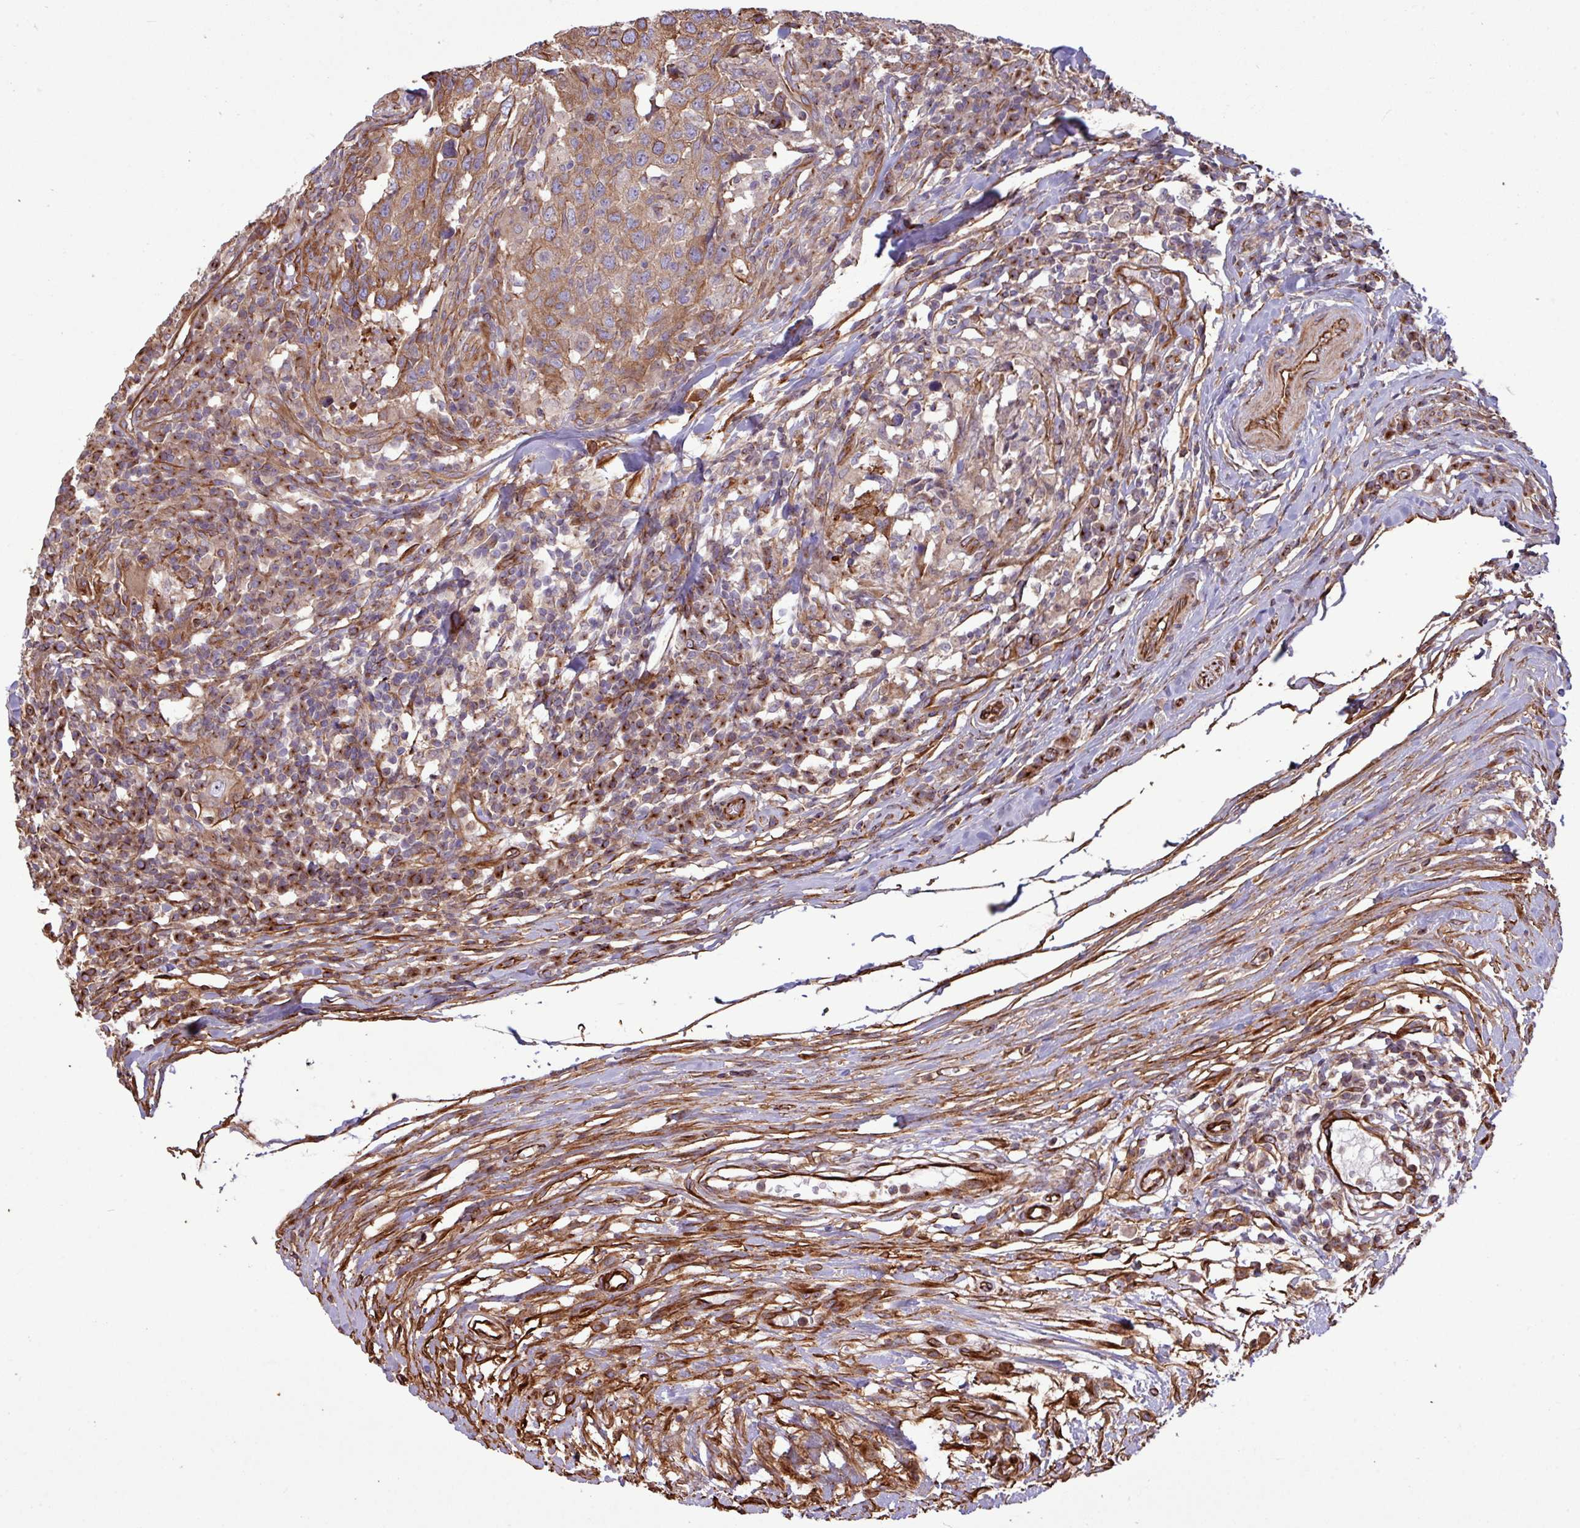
{"staining": {"intensity": "strong", "quantity": ">75%", "location": "cytoplasmic/membranous"}, "tissue": "head and neck cancer", "cell_type": "Tumor cells", "image_type": "cancer", "snomed": [{"axis": "morphology", "description": "Squamous cell carcinoma, NOS"}, {"axis": "topography", "description": "Head-Neck"}], "caption": "About >75% of tumor cells in human head and neck cancer (squamous cell carcinoma) show strong cytoplasmic/membranous protein staining as visualized by brown immunohistochemical staining.", "gene": "ZNF300", "patient": {"sex": "male", "age": 66}}